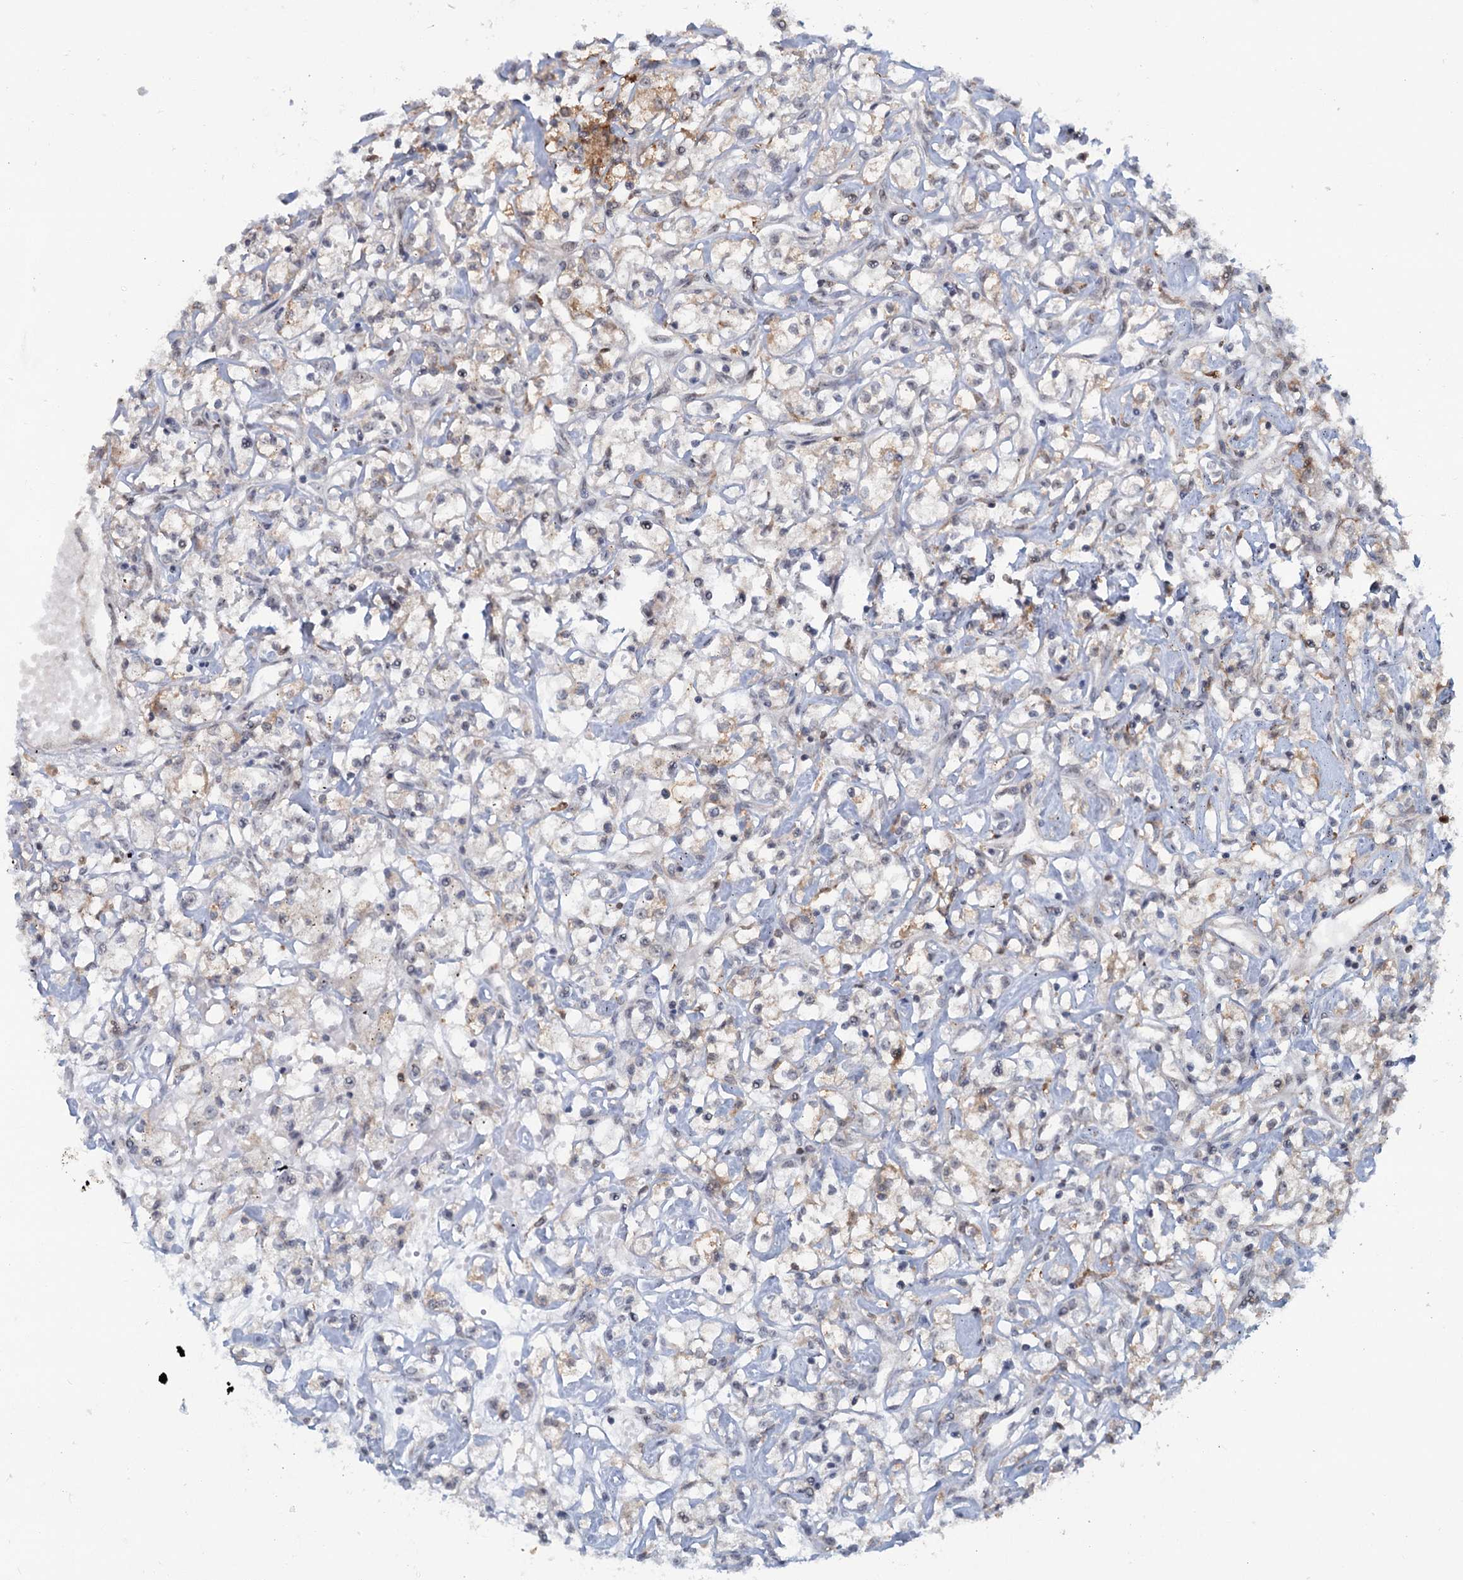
{"staining": {"intensity": "weak", "quantity": "<25%", "location": "cytoplasmic/membranous"}, "tissue": "renal cancer", "cell_type": "Tumor cells", "image_type": "cancer", "snomed": [{"axis": "morphology", "description": "Adenocarcinoma, NOS"}, {"axis": "topography", "description": "Kidney"}], "caption": "High power microscopy photomicrograph of an IHC photomicrograph of renal adenocarcinoma, revealing no significant positivity in tumor cells.", "gene": "C1D", "patient": {"sex": "female", "age": 59}}